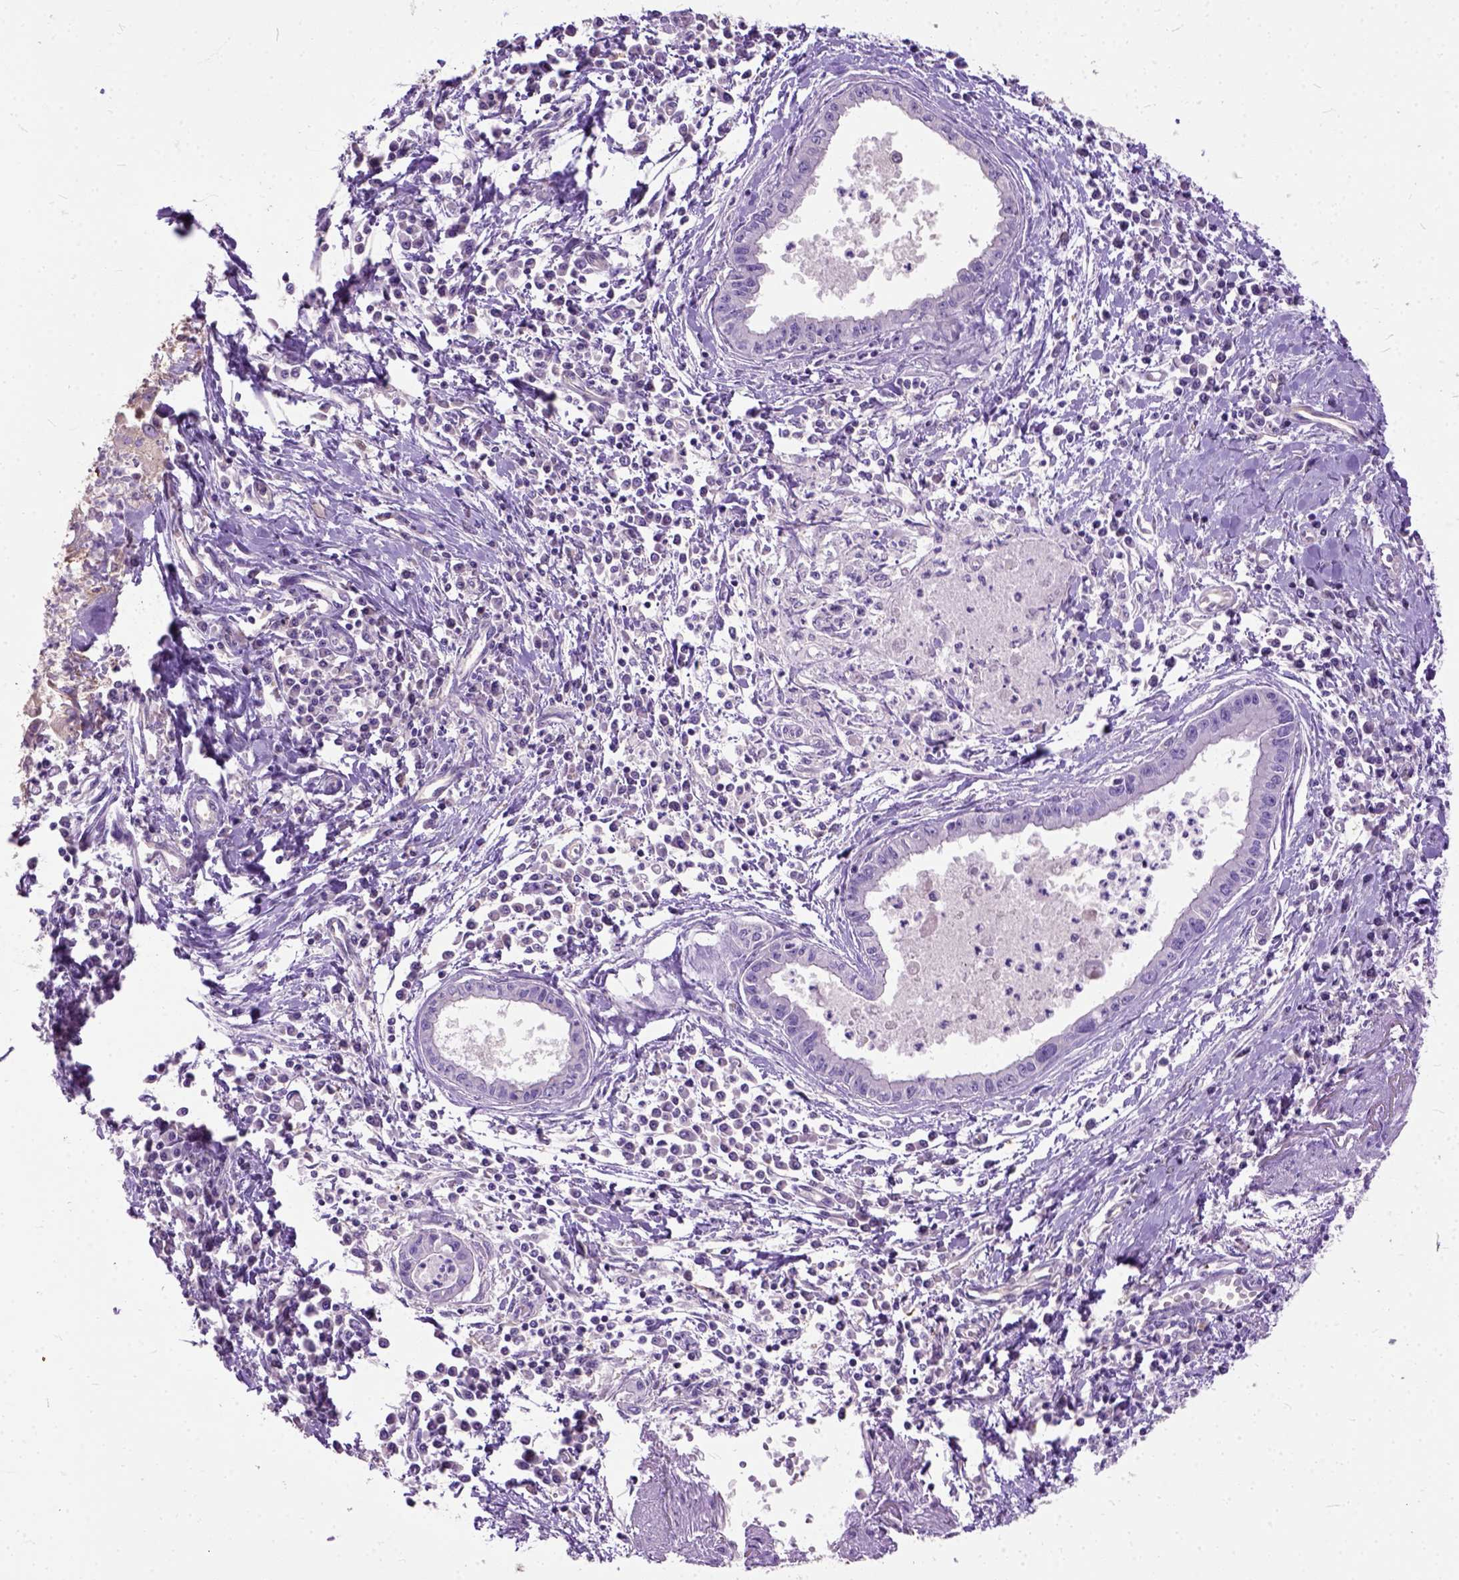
{"staining": {"intensity": "negative", "quantity": "none", "location": "none"}, "tissue": "pancreatic cancer", "cell_type": "Tumor cells", "image_type": "cancer", "snomed": [{"axis": "morphology", "description": "Adenocarcinoma, NOS"}, {"axis": "topography", "description": "Pancreas"}], "caption": "Tumor cells are negative for protein expression in human pancreatic cancer.", "gene": "SEMA4F", "patient": {"sex": "male", "age": 72}}